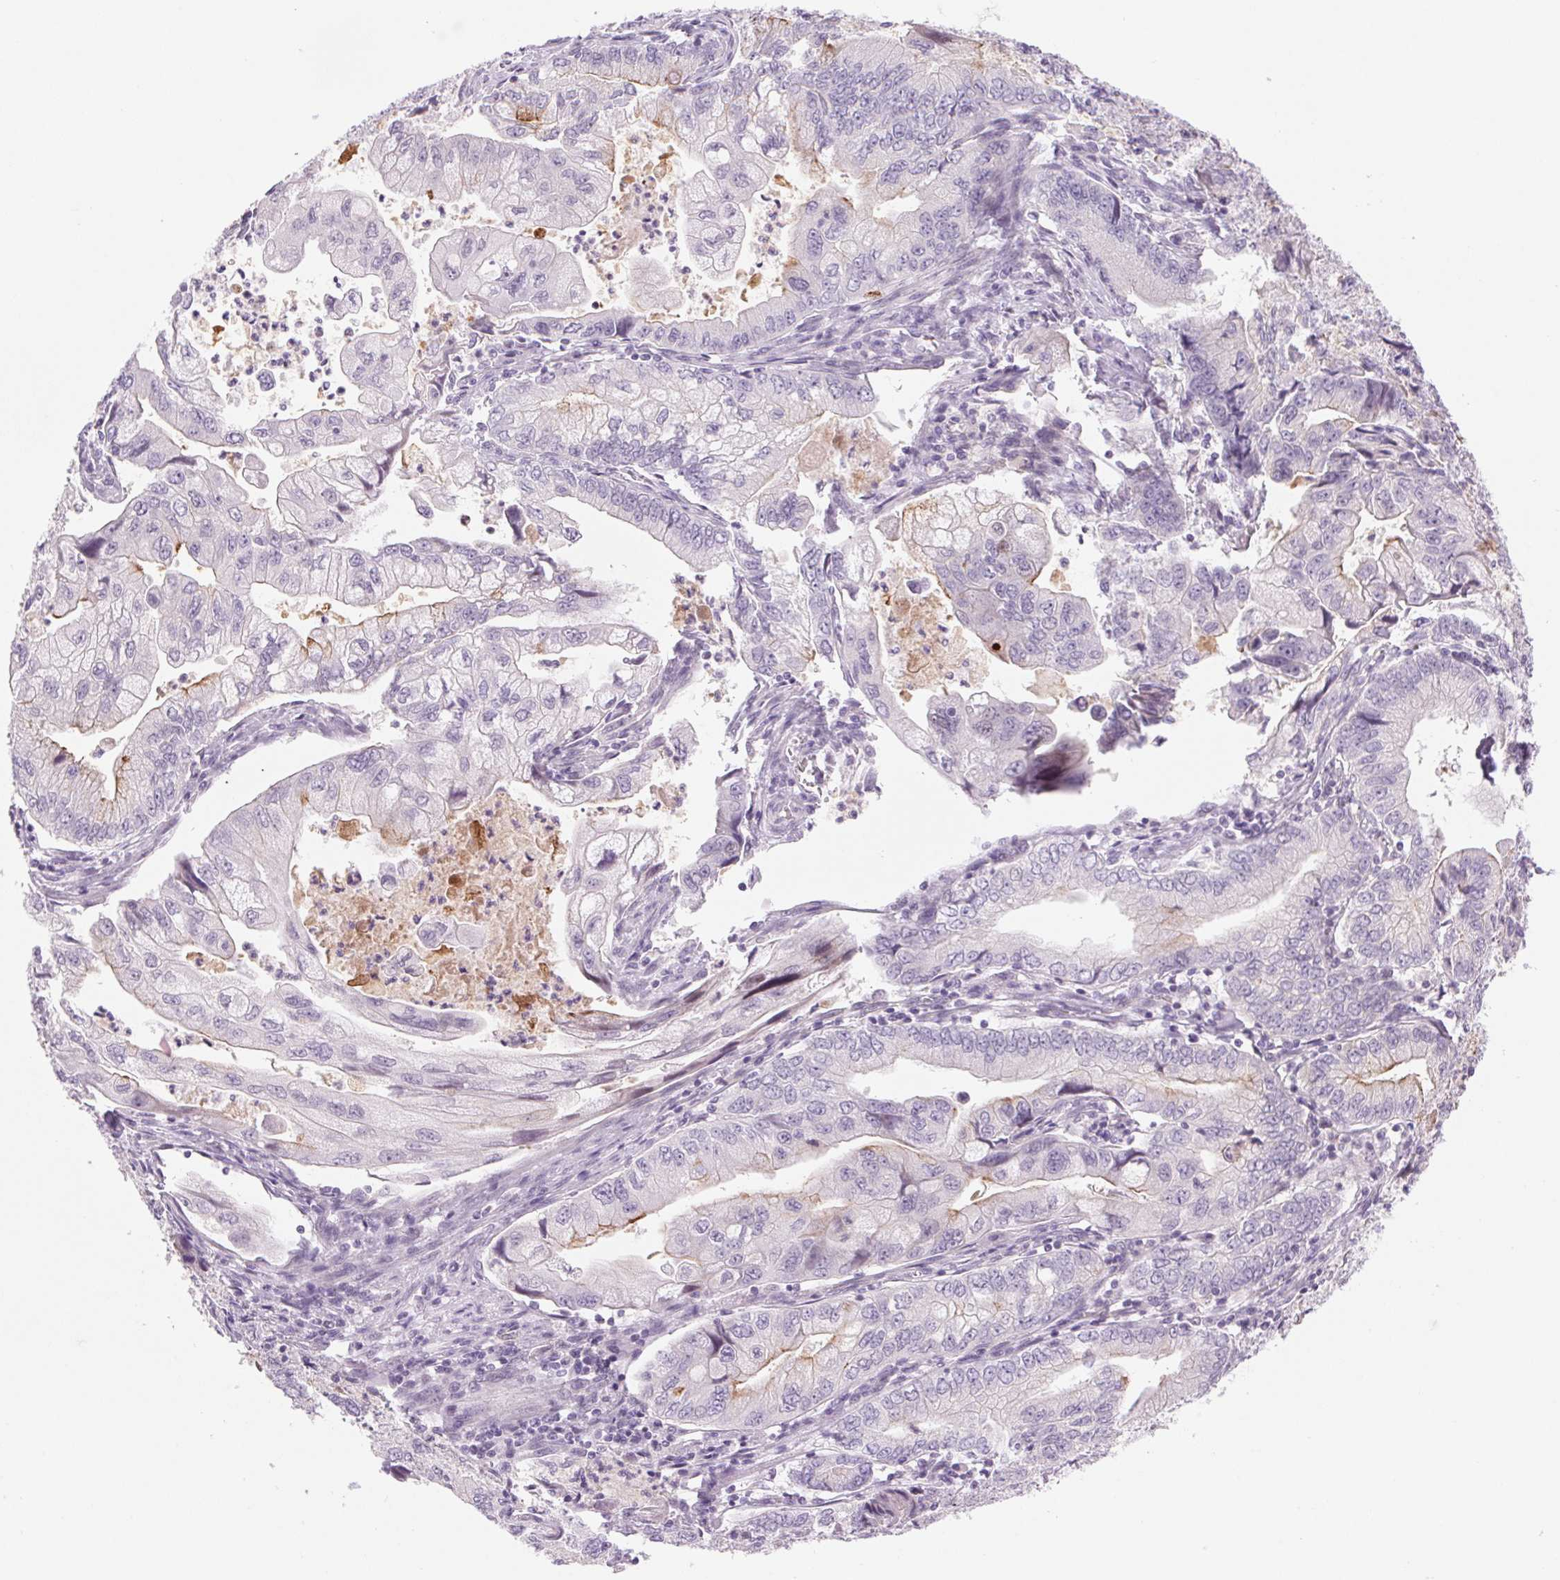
{"staining": {"intensity": "negative", "quantity": "none", "location": "none"}, "tissue": "stomach cancer", "cell_type": "Tumor cells", "image_type": "cancer", "snomed": [{"axis": "morphology", "description": "Adenocarcinoma, NOS"}, {"axis": "topography", "description": "Pancreas"}, {"axis": "topography", "description": "Stomach, upper"}], "caption": "This is an IHC photomicrograph of stomach cancer (adenocarcinoma). There is no staining in tumor cells.", "gene": "KRT1", "patient": {"sex": "male", "age": 77}}